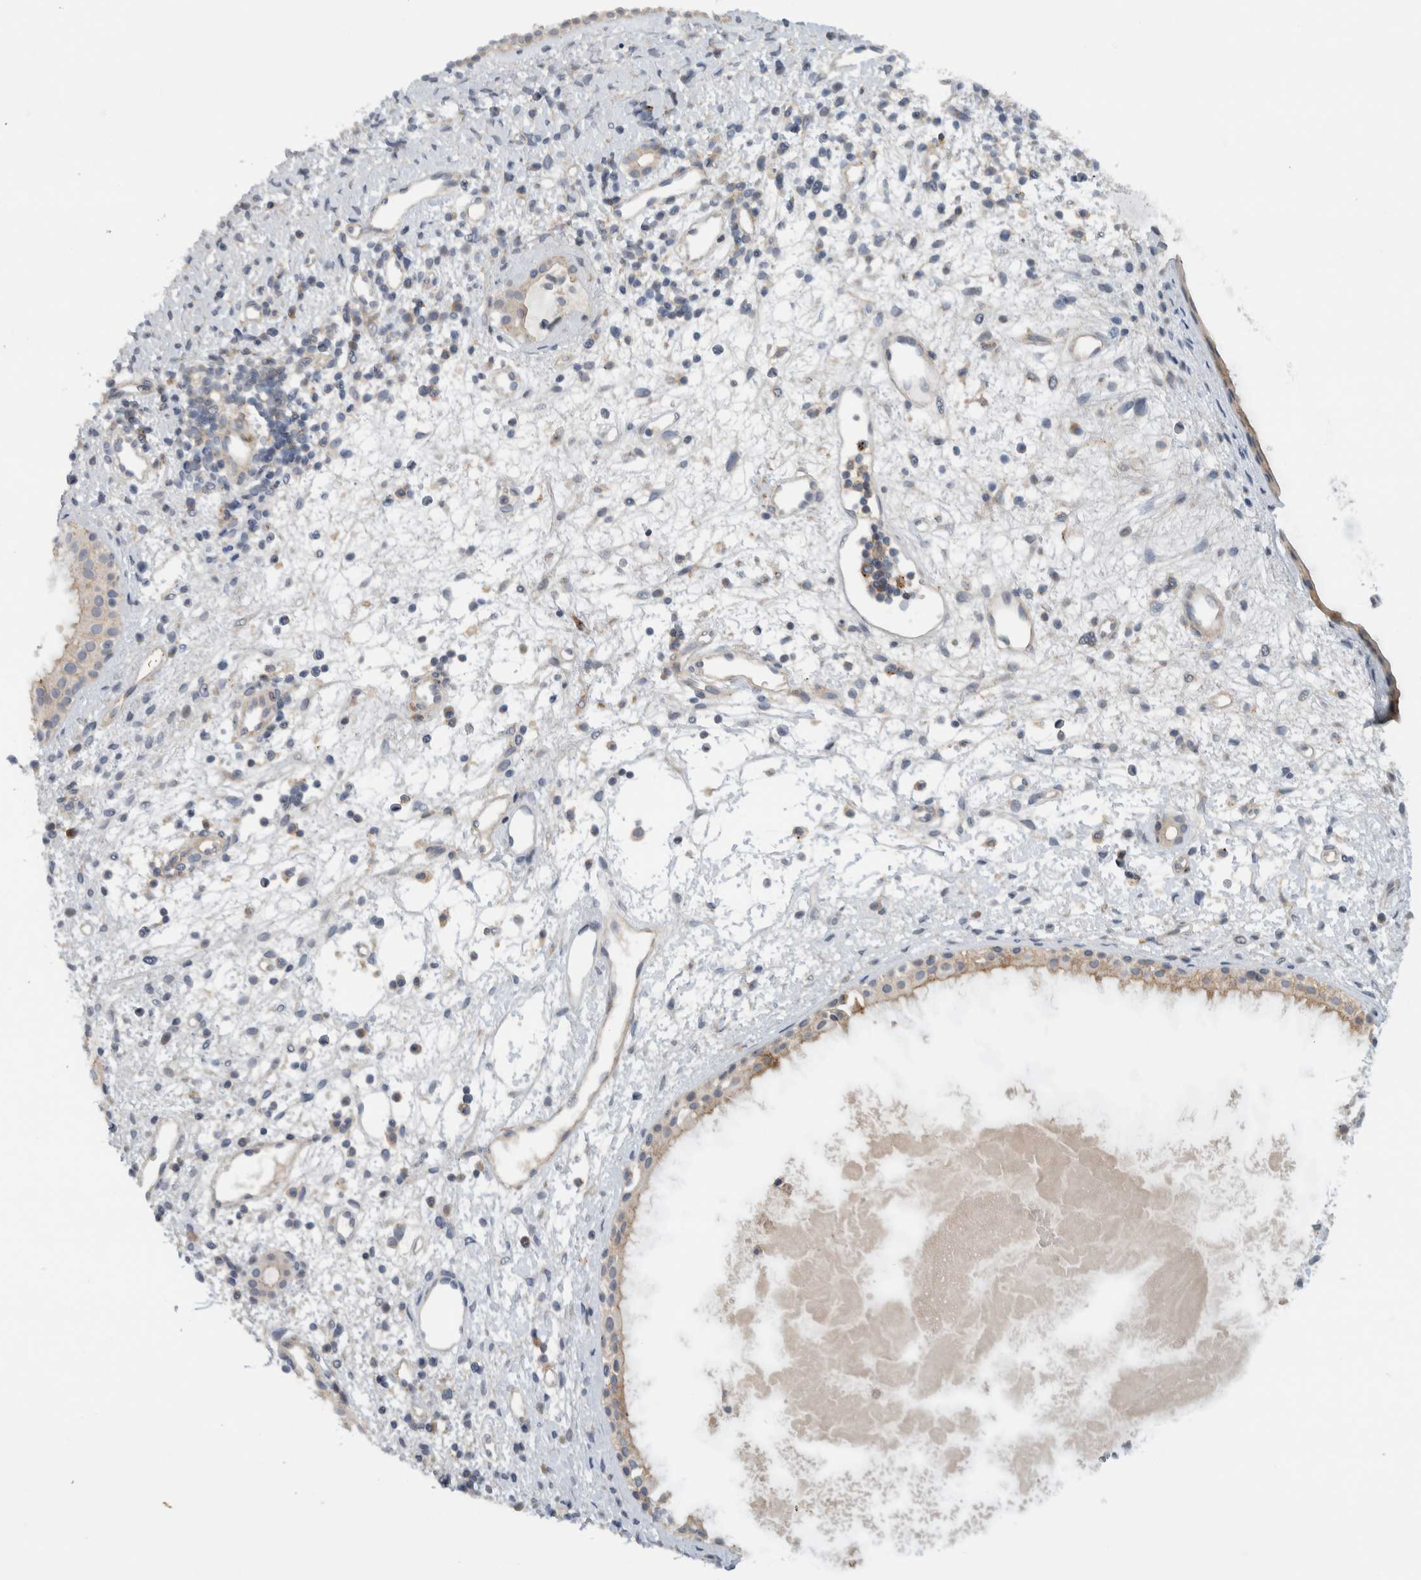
{"staining": {"intensity": "weak", "quantity": ">75%", "location": "cytoplasmic/membranous"}, "tissue": "nasopharynx", "cell_type": "Respiratory epithelial cells", "image_type": "normal", "snomed": [{"axis": "morphology", "description": "Normal tissue, NOS"}, {"axis": "topography", "description": "Nasopharynx"}], "caption": "Nasopharynx stained for a protein (brown) shows weak cytoplasmic/membranous positive staining in approximately >75% of respiratory epithelial cells.", "gene": "MPRIP", "patient": {"sex": "male", "age": 22}}